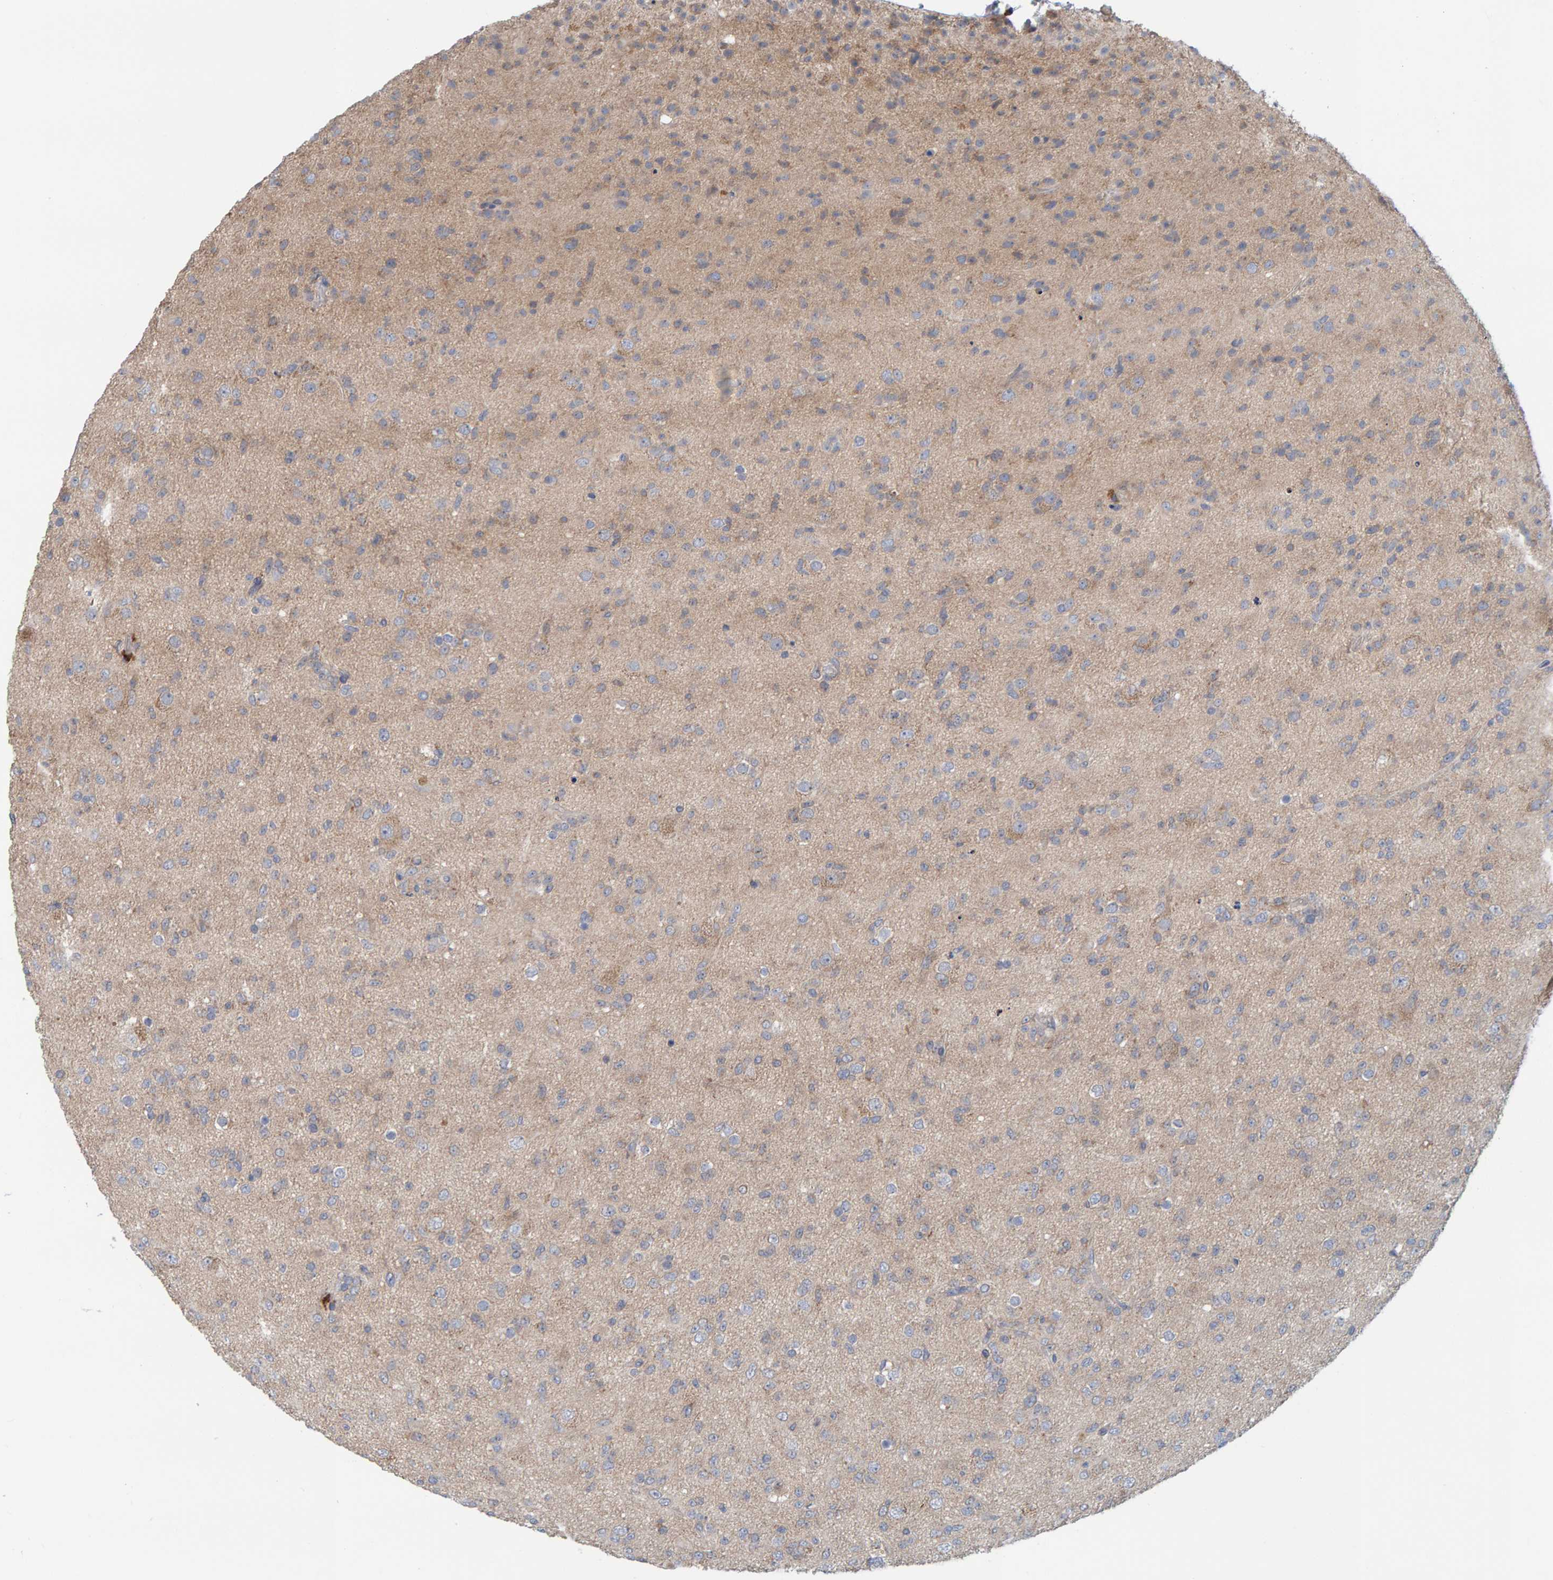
{"staining": {"intensity": "weak", "quantity": "<25%", "location": "cytoplasmic/membranous"}, "tissue": "glioma", "cell_type": "Tumor cells", "image_type": "cancer", "snomed": [{"axis": "morphology", "description": "Glioma, malignant, Low grade"}, {"axis": "topography", "description": "Brain"}], "caption": "Tumor cells show no significant protein positivity in malignant low-grade glioma.", "gene": "TATDN1", "patient": {"sex": "male", "age": 65}}